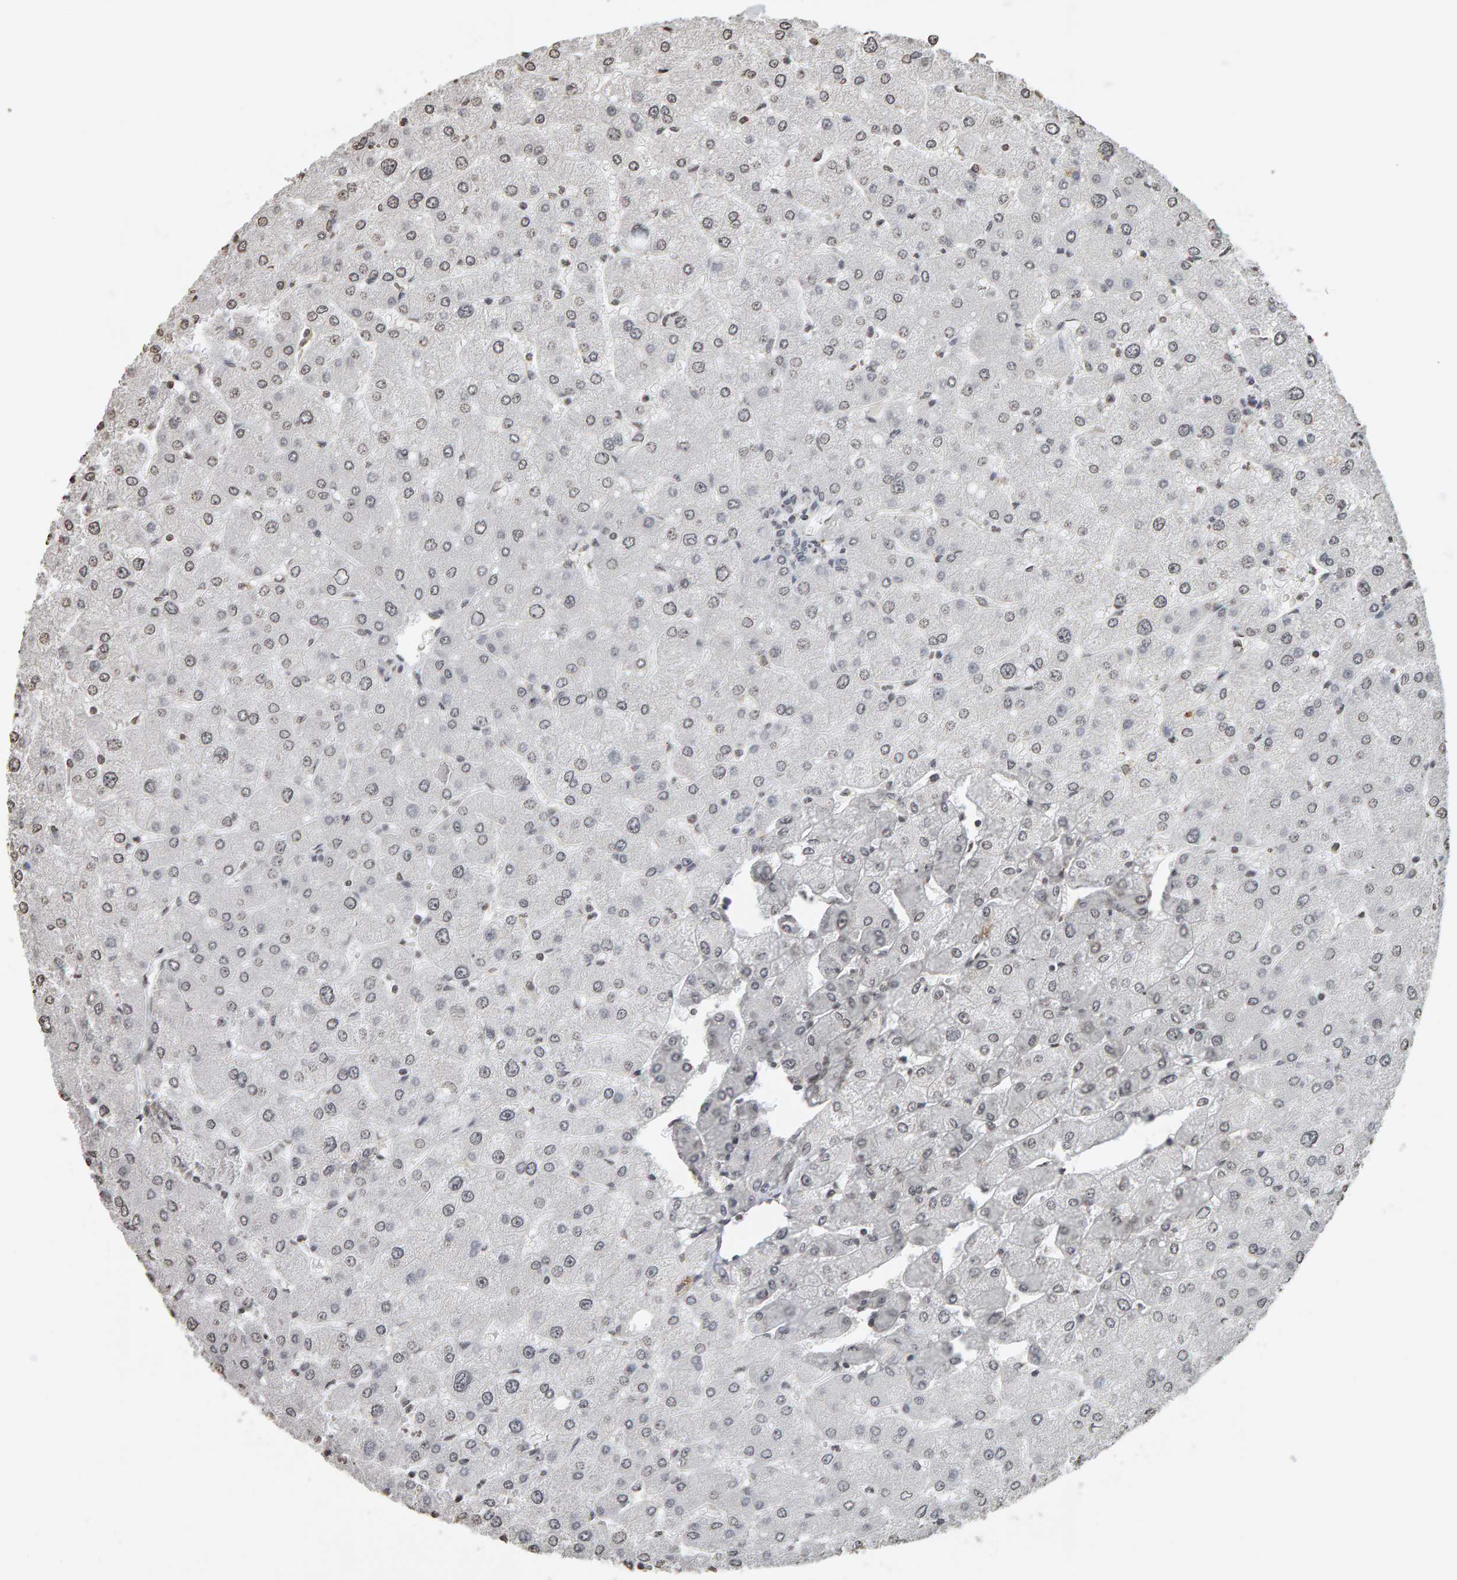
{"staining": {"intensity": "weak", "quantity": "<25%", "location": "nuclear"}, "tissue": "liver", "cell_type": "Cholangiocytes", "image_type": "normal", "snomed": [{"axis": "morphology", "description": "Normal tissue, NOS"}, {"axis": "topography", "description": "Liver"}], "caption": "The image shows no staining of cholangiocytes in benign liver.", "gene": "AFF4", "patient": {"sex": "male", "age": 55}}